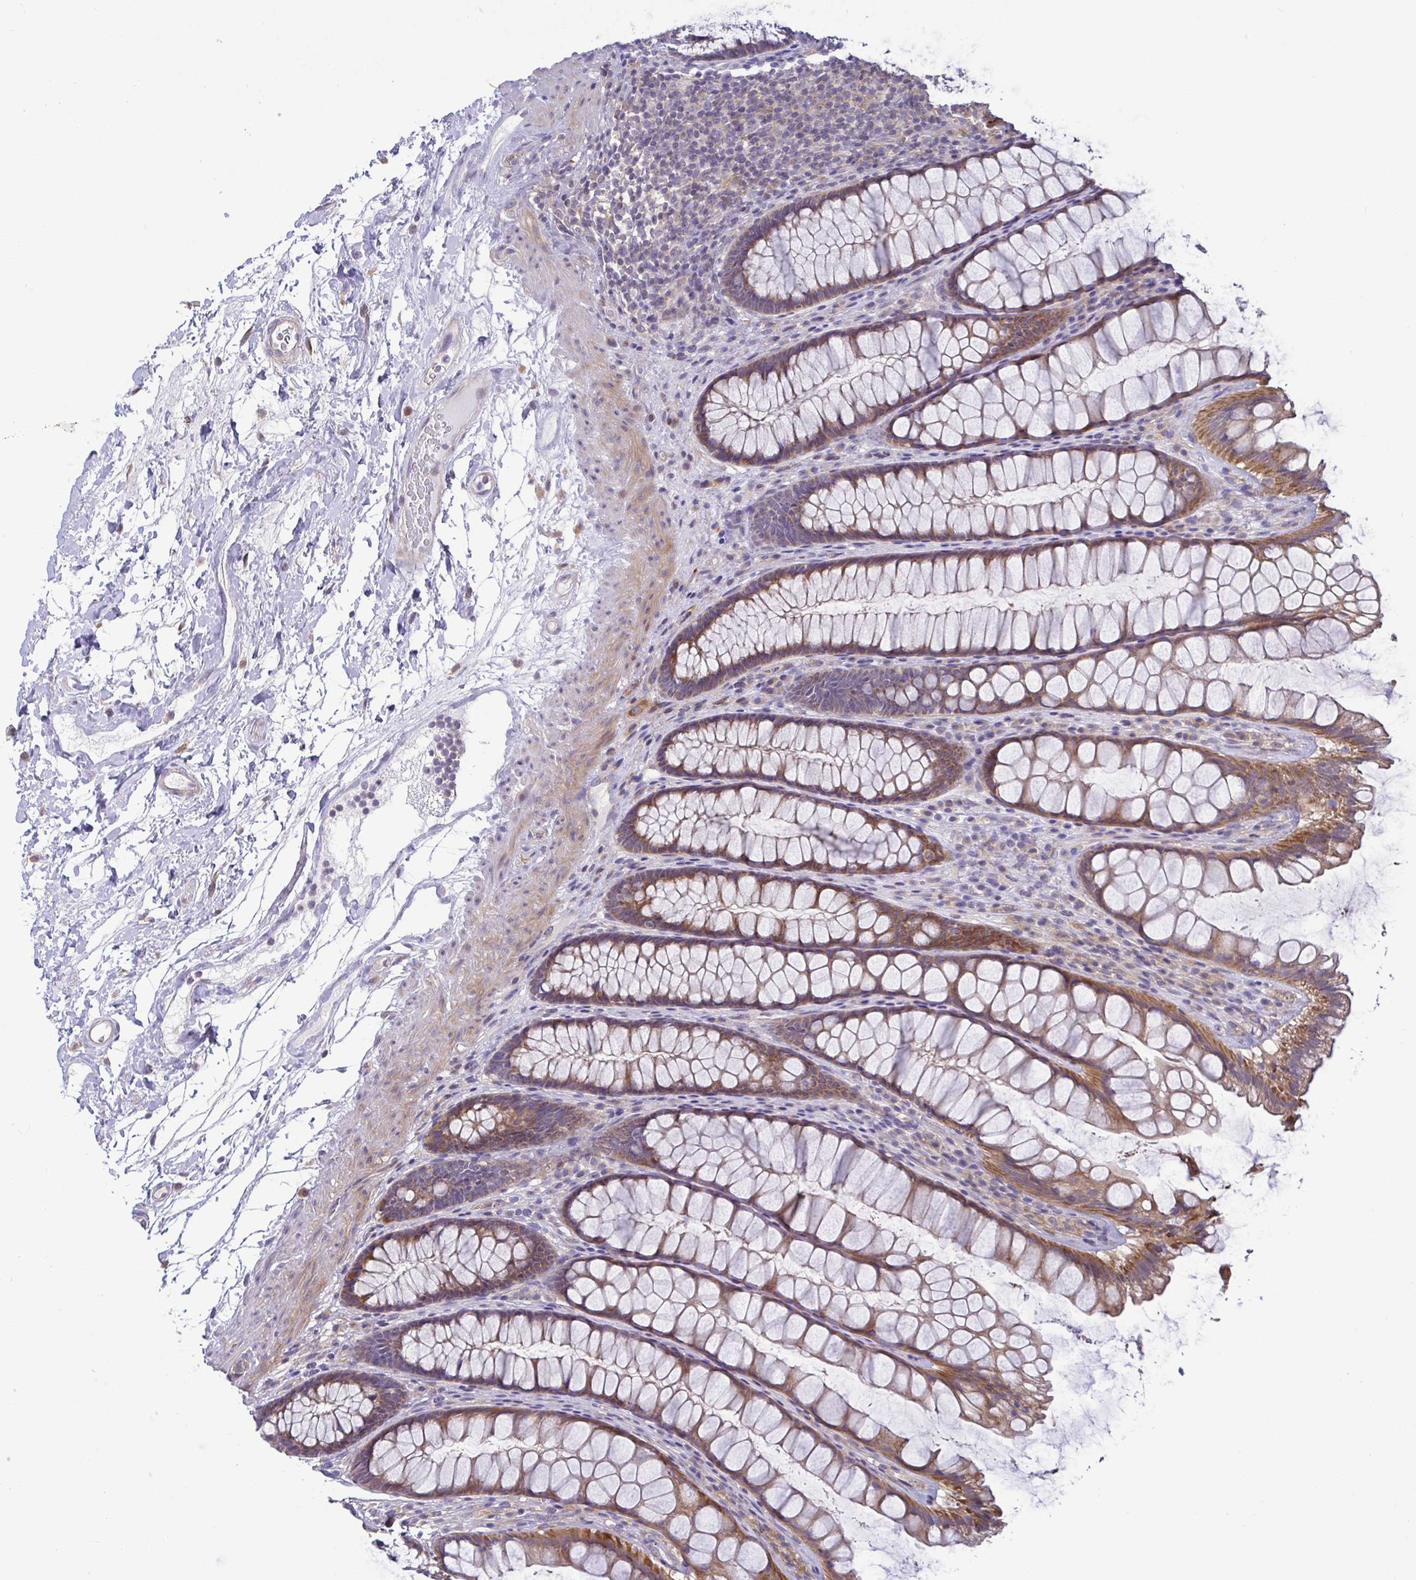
{"staining": {"intensity": "moderate", "quantity": ">75%", "location": "cytoplasmic/membranous"}, "tissue": "rectum", "cell_type": "Glandular cells", "image_type": "normal", "snomed": [{"axis": "morphology", "description": "Normal tissue, NOS"}, {"axis": "topography", "description": "Rectum"}], "caption": "Immunohistochemical staining of benign rectum reveals medium levels of moderate cytoplasmic/membranous staining in approximately >75% of glandular cells.", "gene": "LMF2", "patient": {"sex": "male", "age": 72}}